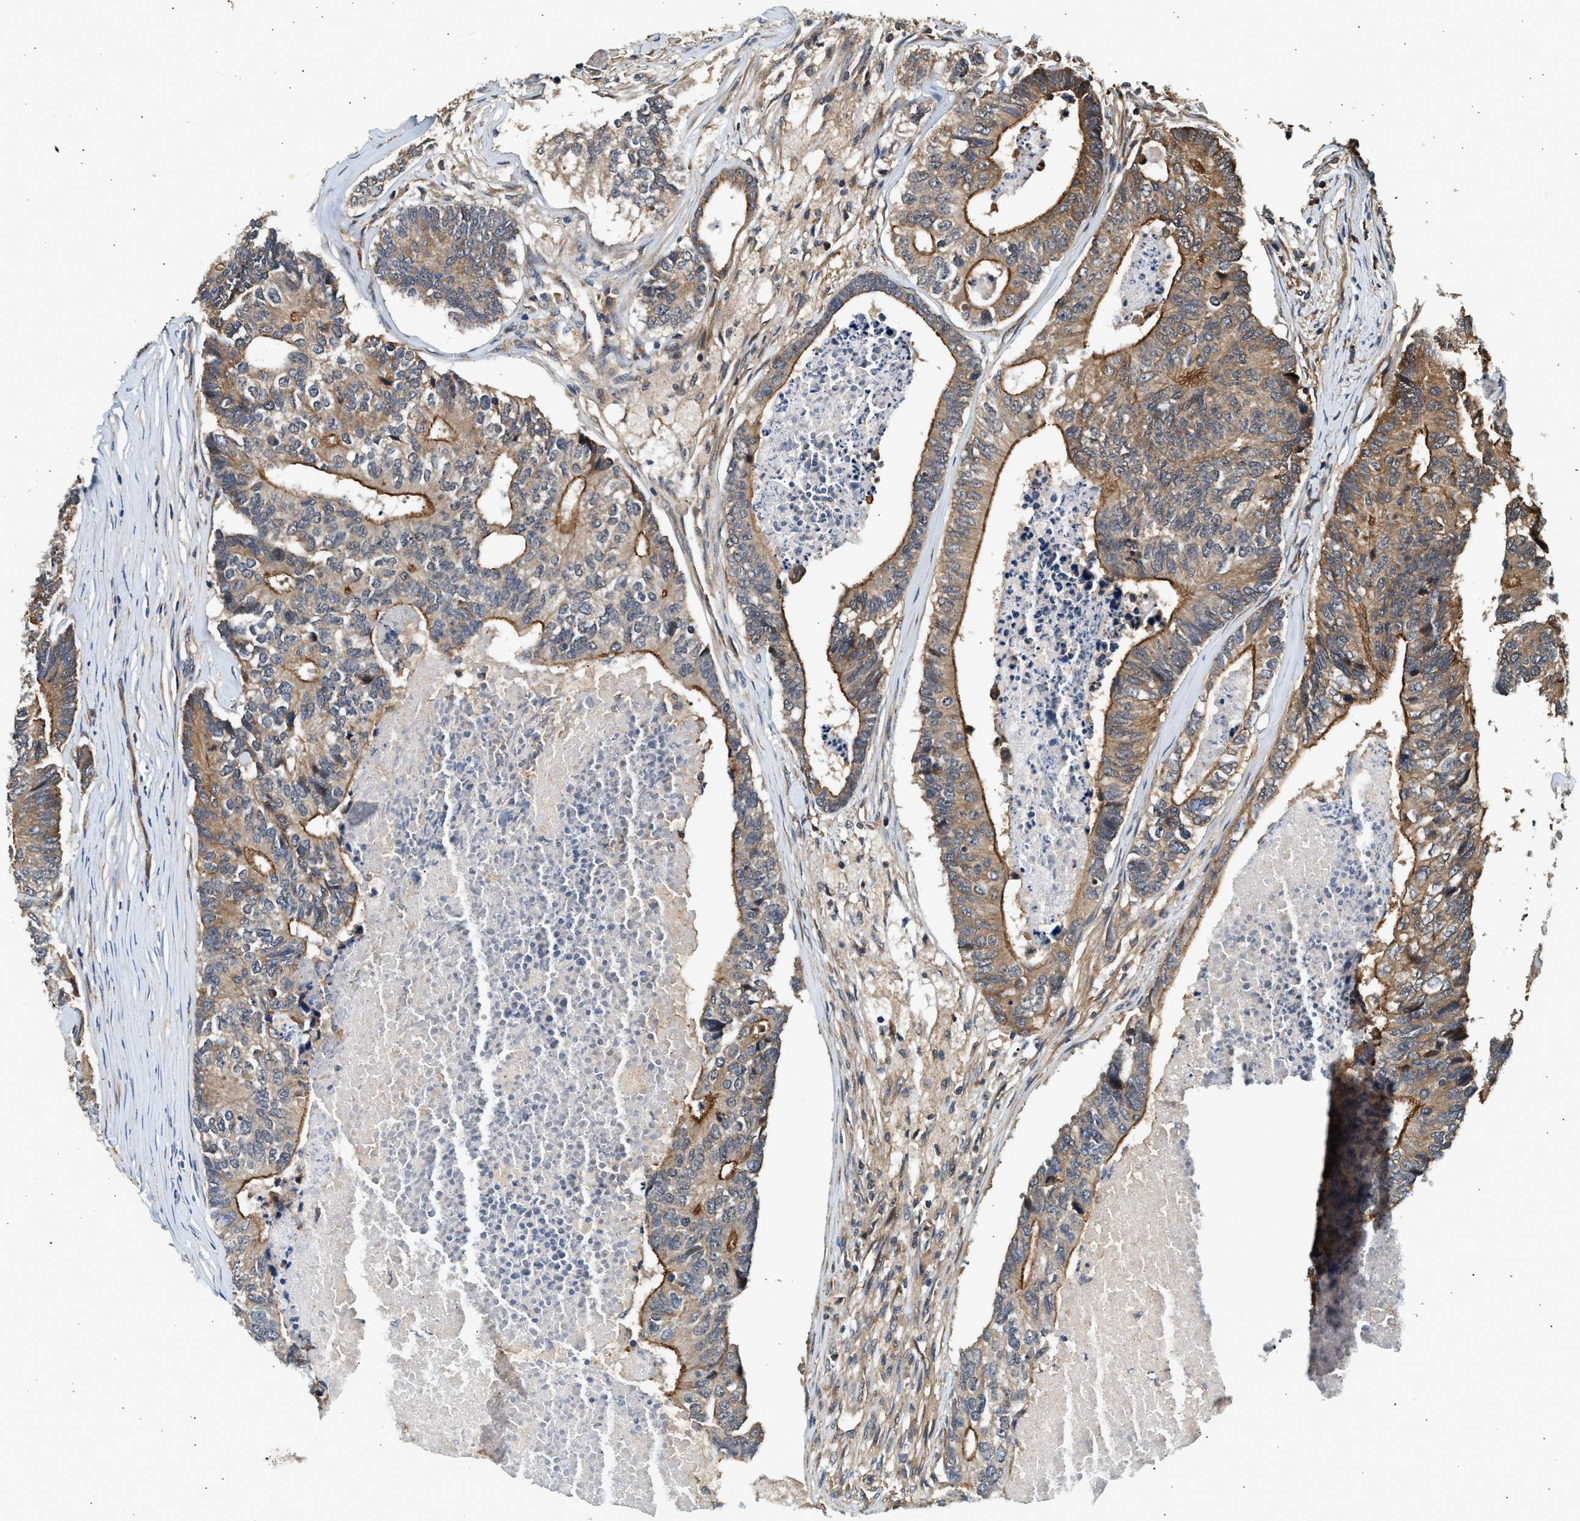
{"staining": {"intensity": "strong", "quantity": ">75%", "location": "cytoplasmic/membranous"}, "tissue": "colorectal cancer", "cell_type": "Tumor cells", "image_type": "cancer", "snomed": [{"axis": "morphology", "description": "Adenocarcinoma, NOS"}, {"axis": "topography", "description": "Colon"}], "caption": "A histopathology image of colorectal cancer (adenocarcinoma) stained for a protein reveals strong cytoplasmic/membranous brown staining in tumor cells.", "gene": "DUSP14", "patient": {"sex": "female", "age": 67}}